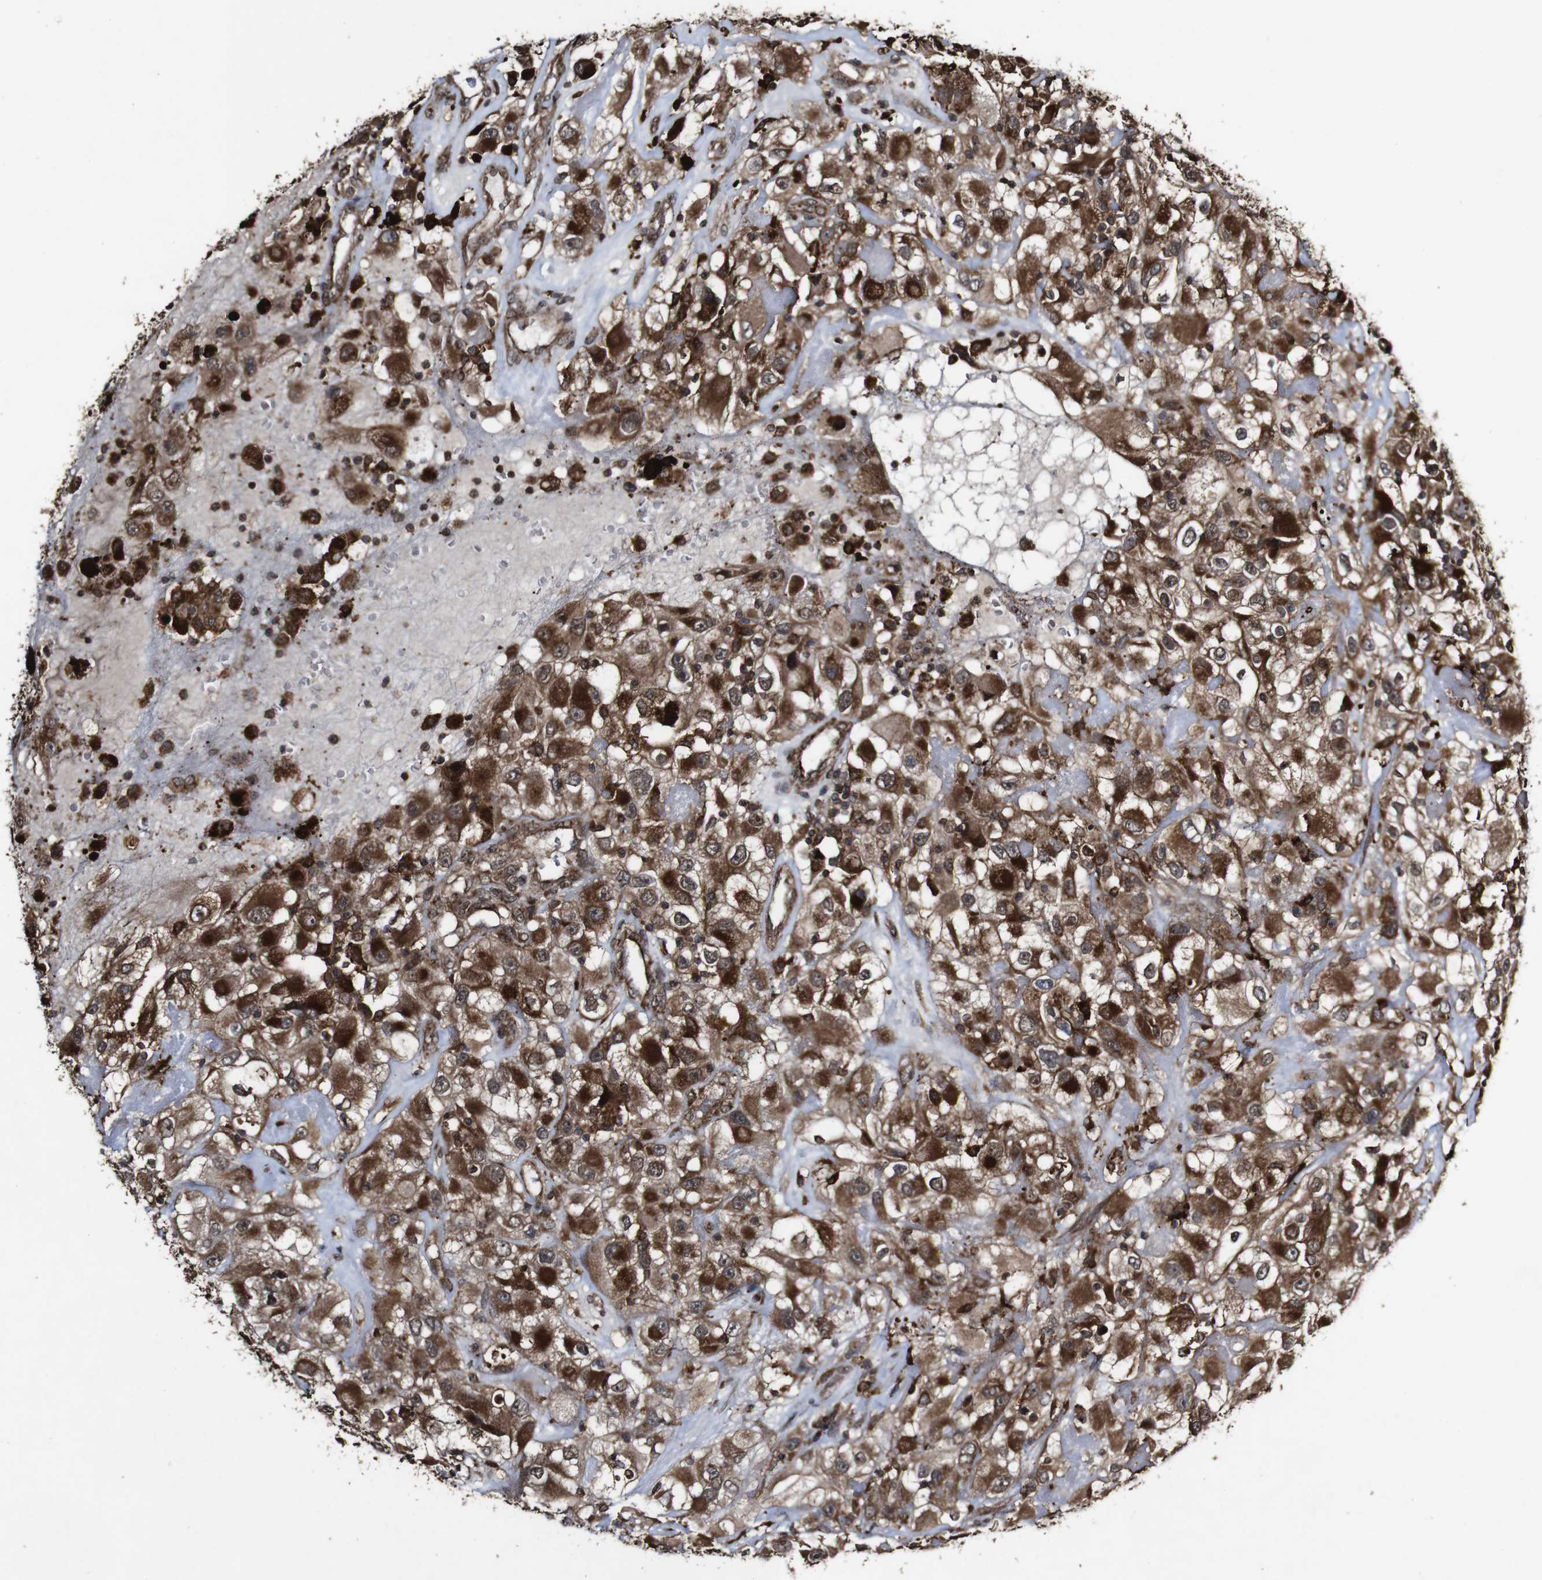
{"staining": {"intensity": "strong", "quantity": ">75%", "location": "cytoplasmic/membranous,nuclear"}, "tissue": "renal cancer", "cell_type": "Tumor cells", "image_type": "cancer", "snomed": [{"axis": "morphology", "description": "Adenocarcinoma, NOS"}, {"axis": "topography", "description": "Kidney"}], "caption": "Strong cytoplasmic/membranous and nuclear expression for a protein is present in about >75% of tumor cells of adenocarcinoma (renal) using immunohistochemistry.", "gene": "BTN3A3", "patient": {"sex": "female", "age": 52}}